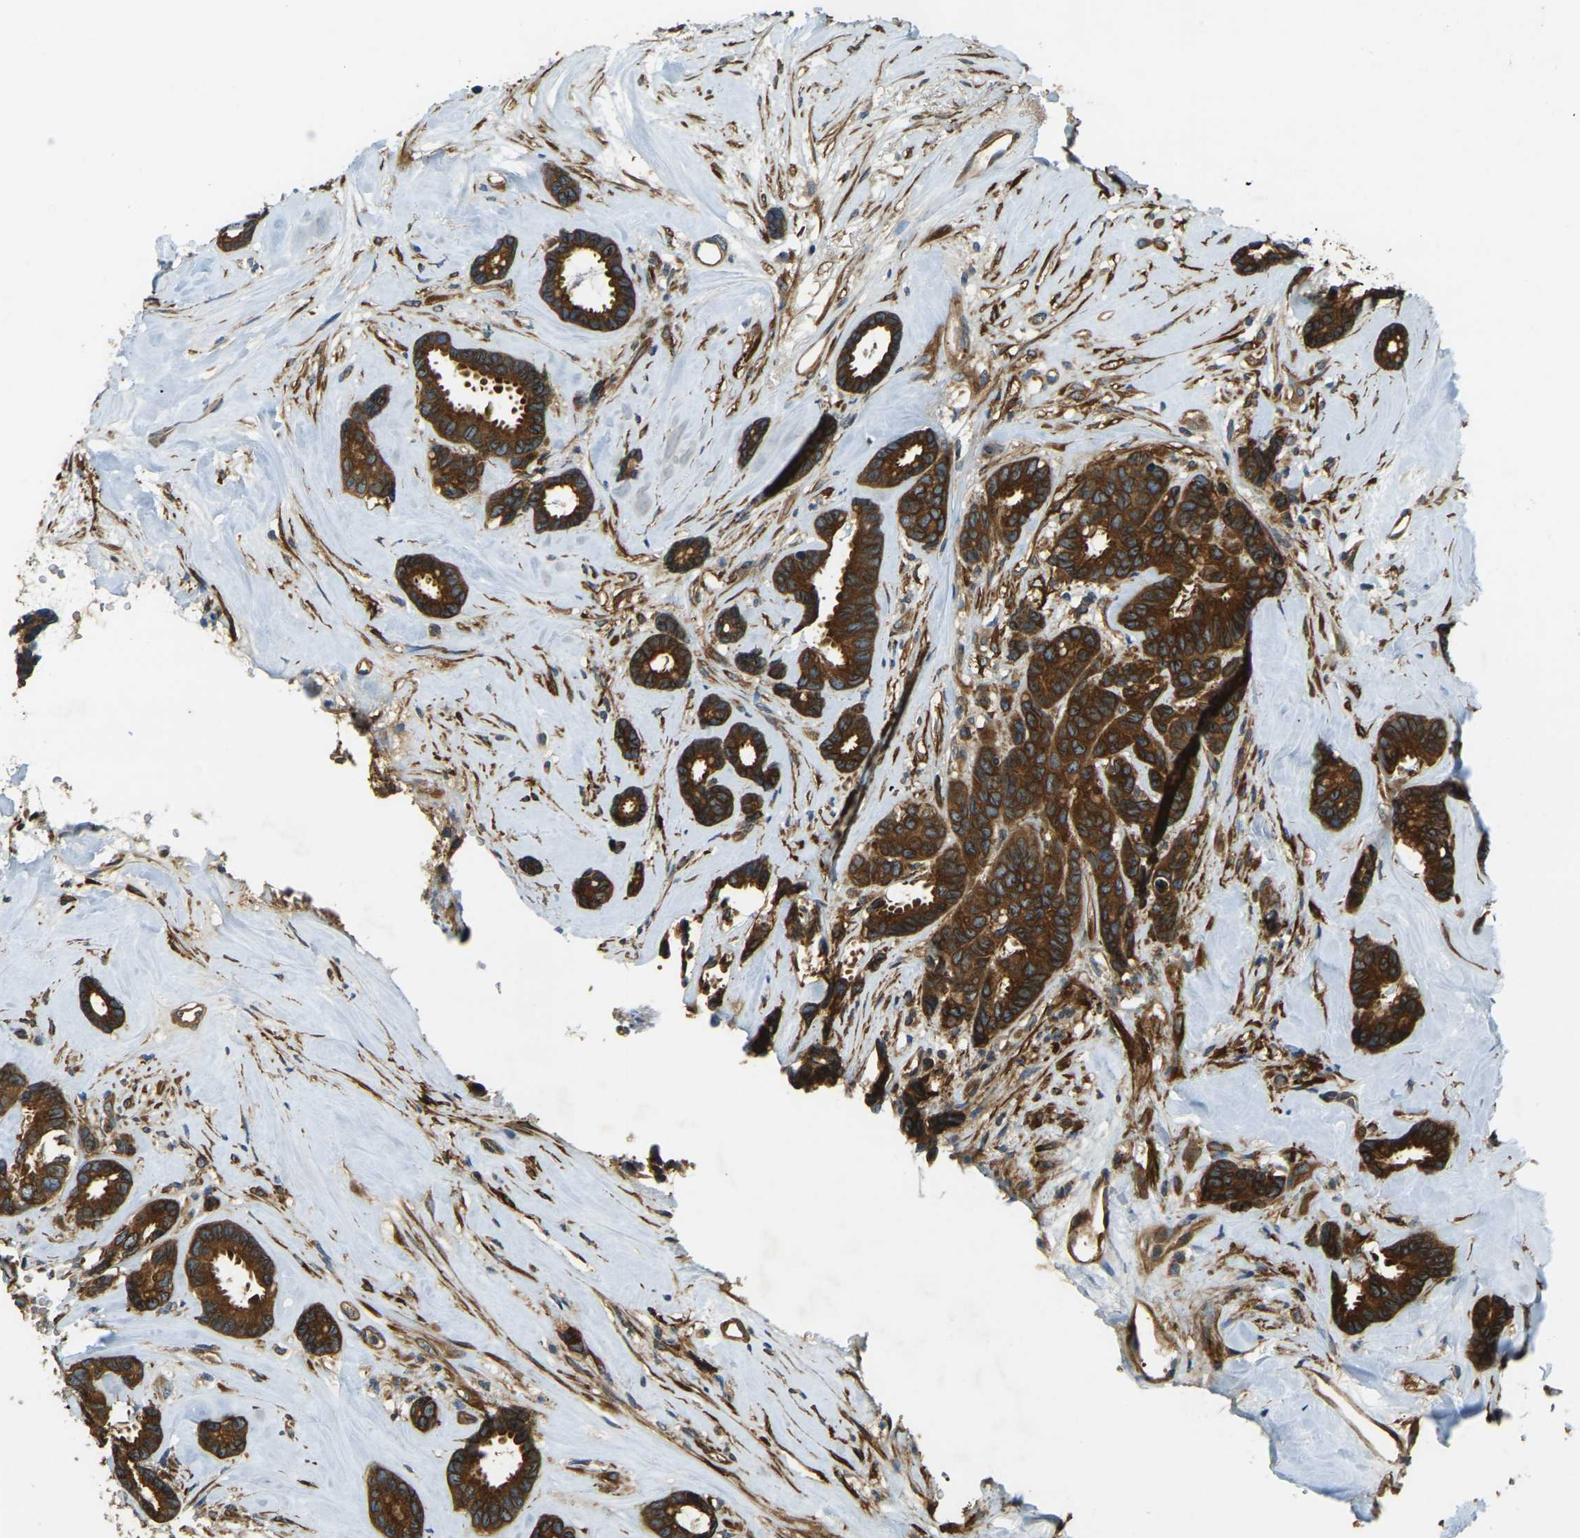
{"staining": {"intensity": "strong", "quantity": ">75%", "location": "cytoplasmic/membranous"}, "tissue": "breast cancer", "cell_type": "Tumor cells", "image_type": "cancer", "snomed": [{"axis": "morphology", "description": "Duct carcinoma"}, {"axis": "topography", "description": "Breast"}], "caption": "Immunohistochemistry of breast invasive ductal carcinoma reveals high levels of strong cytoplasmic/membranous positivity in about >75% of tumor cells.", "gene": "ERGIC1", "patient": {"sex": "female", "age": 87}}